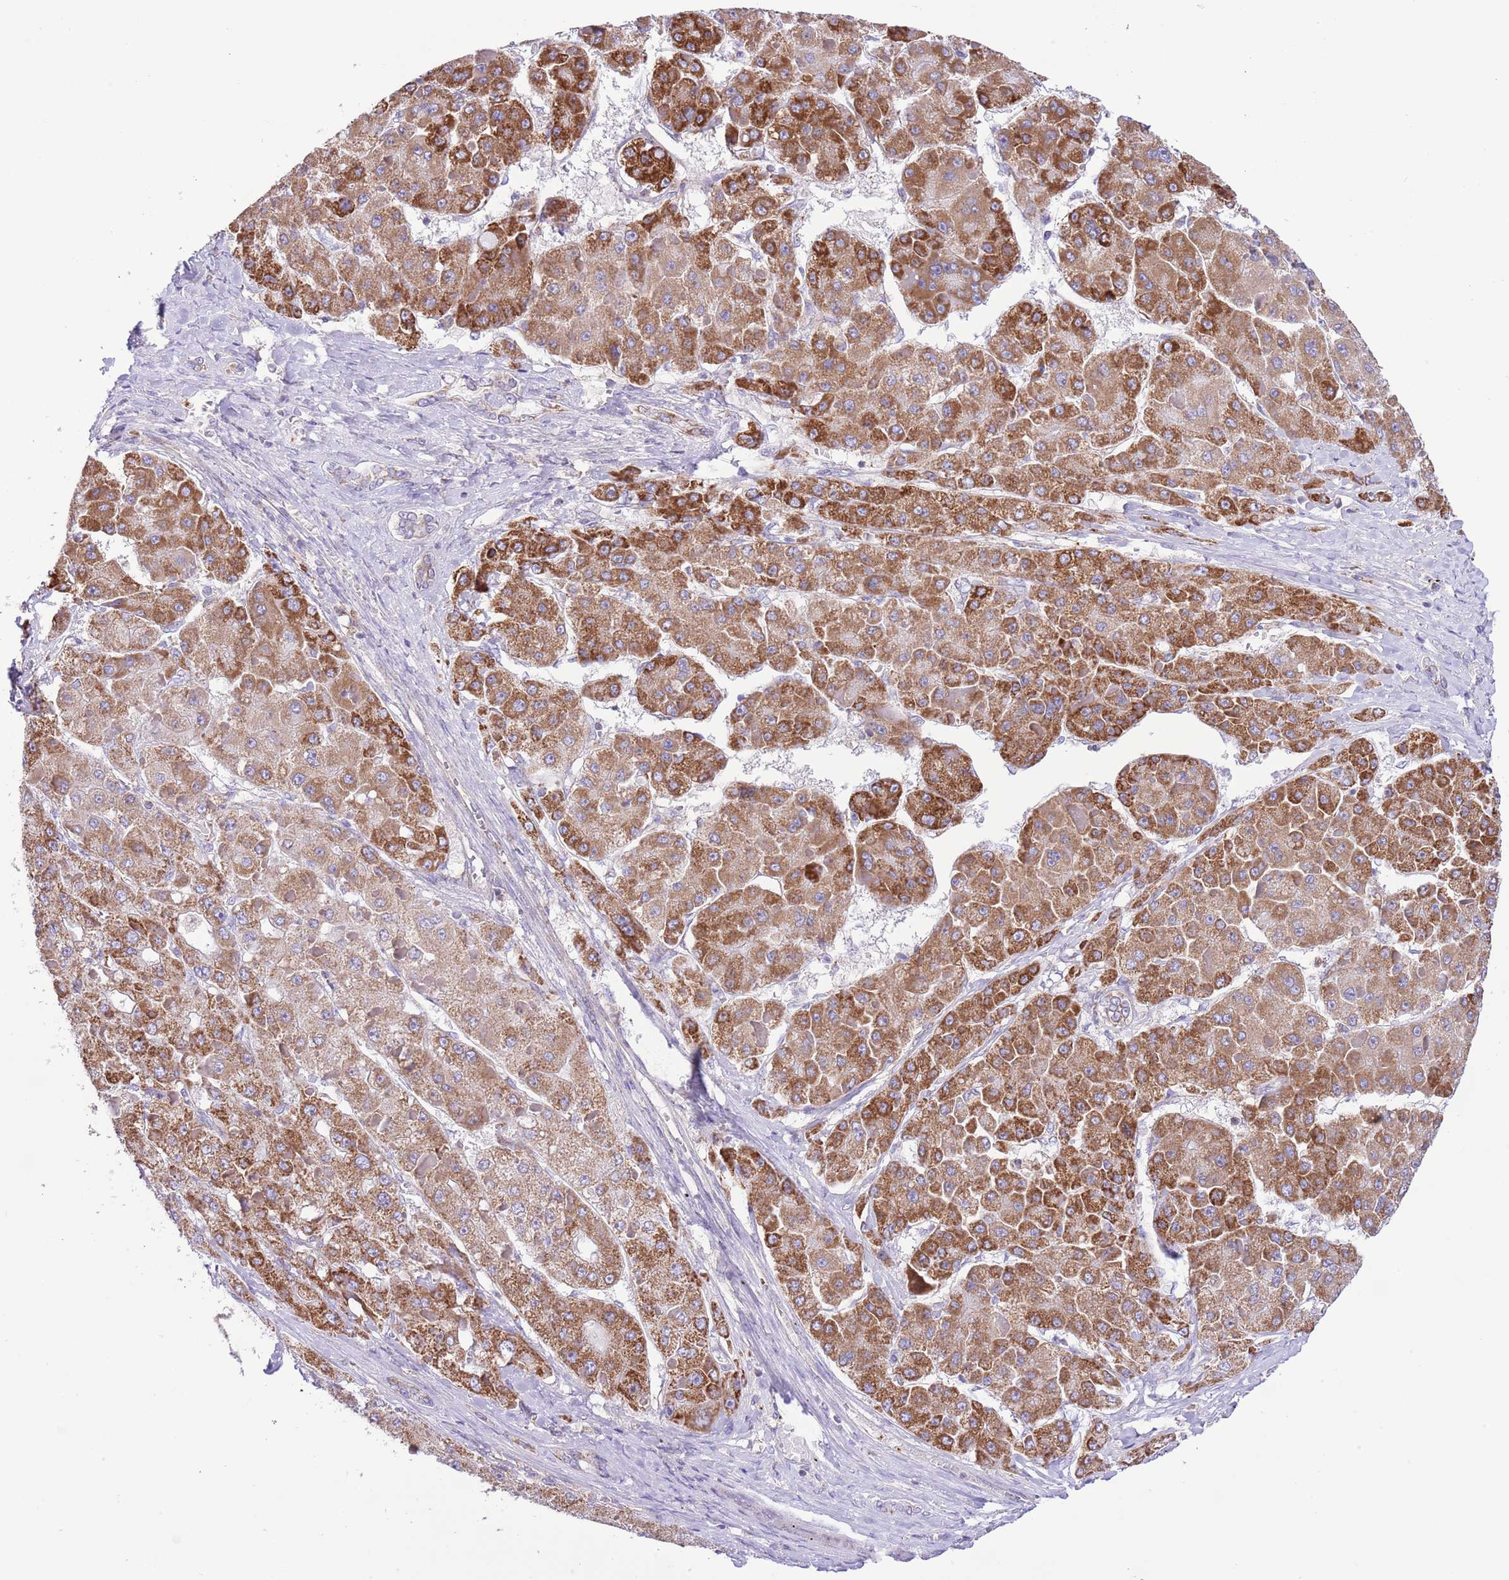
{"staining": {"intensity": "strong", "quantity": ">75%", "location": "cytoplasmic/membranous"}, "tissue": "liver cancer", "cell_type": "Tumor cells", "image_type": "cancer", "snomed": [{"axis": "morphology", "description": "Carcinoma, Hepatocellular, NOS"}, {"axis": "topography", "description": "Liver"}], "caption": "The image displays immunohistochemical staining of liver cancer (hepatocellular carcinoma). There is strong cytoplasmic/membranous staining is present in approximately >75% of tumor cells. The staining was performed using DAB (3,3'-diaminobenzidine) to visualize the protein expression in brown, while the nuclei were stained in blue with hematoxylin (Magnification: 20x).", "gene": "SS18L2", "patient": {"sex": "female", "age": 73}}